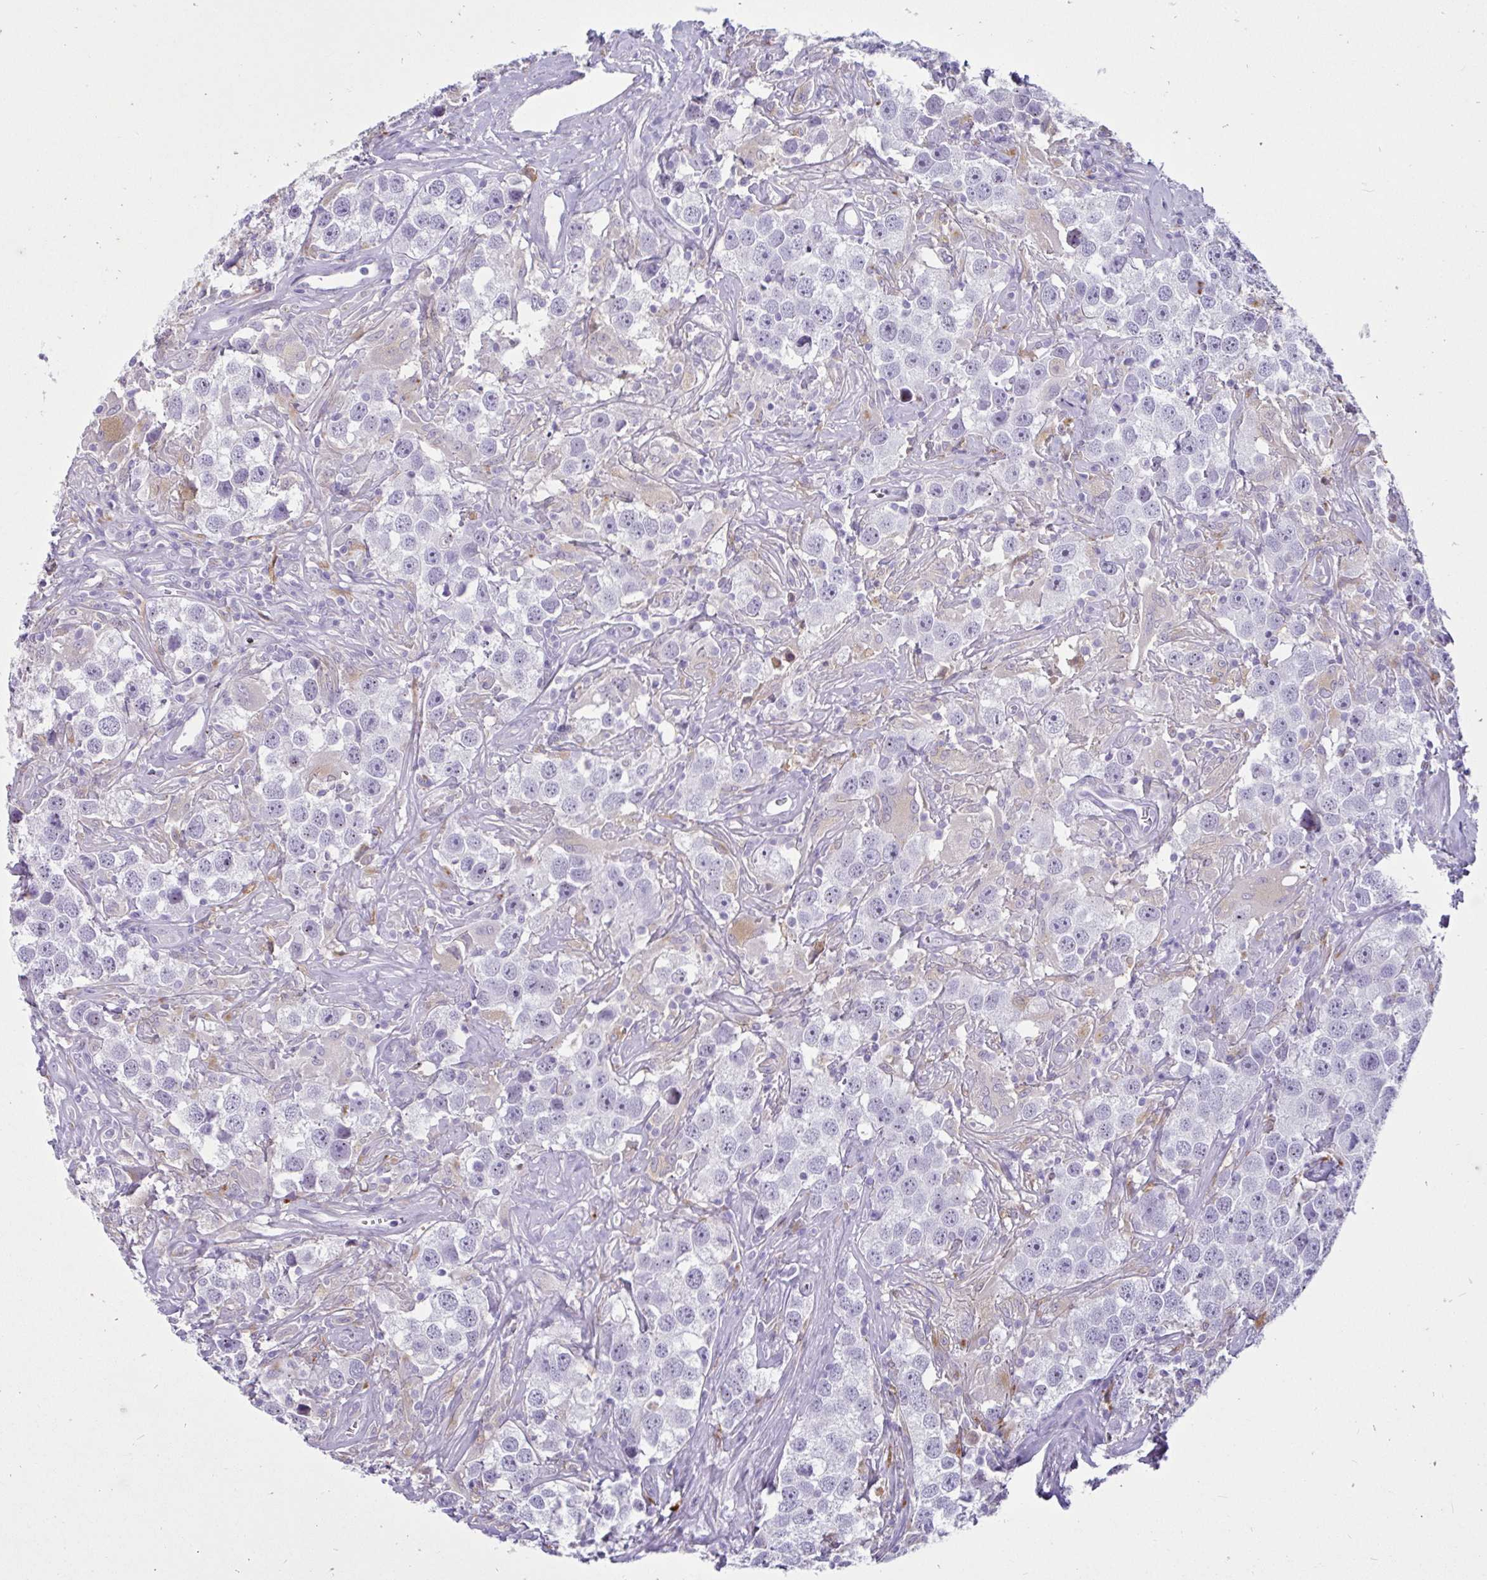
{"staining": {"intensity": "negative", "quantity": "none", "location": "none"}, "tissue": "testis cancer", "cell_type": "Tumor cells", "image_type": "cancer", "snomed": [{"axis": "morphology", "description": "Seminoma, NOS"}, {"axis": "topography", "description": "Testis"}], "caption": "An immunohistochemistry histopathology image of seminoma (testis) is shown. There is no staining in tumor cells of seminoma (testis).", "gene": "CTSZ", "patient": {"sex": "male", "age": 49}}